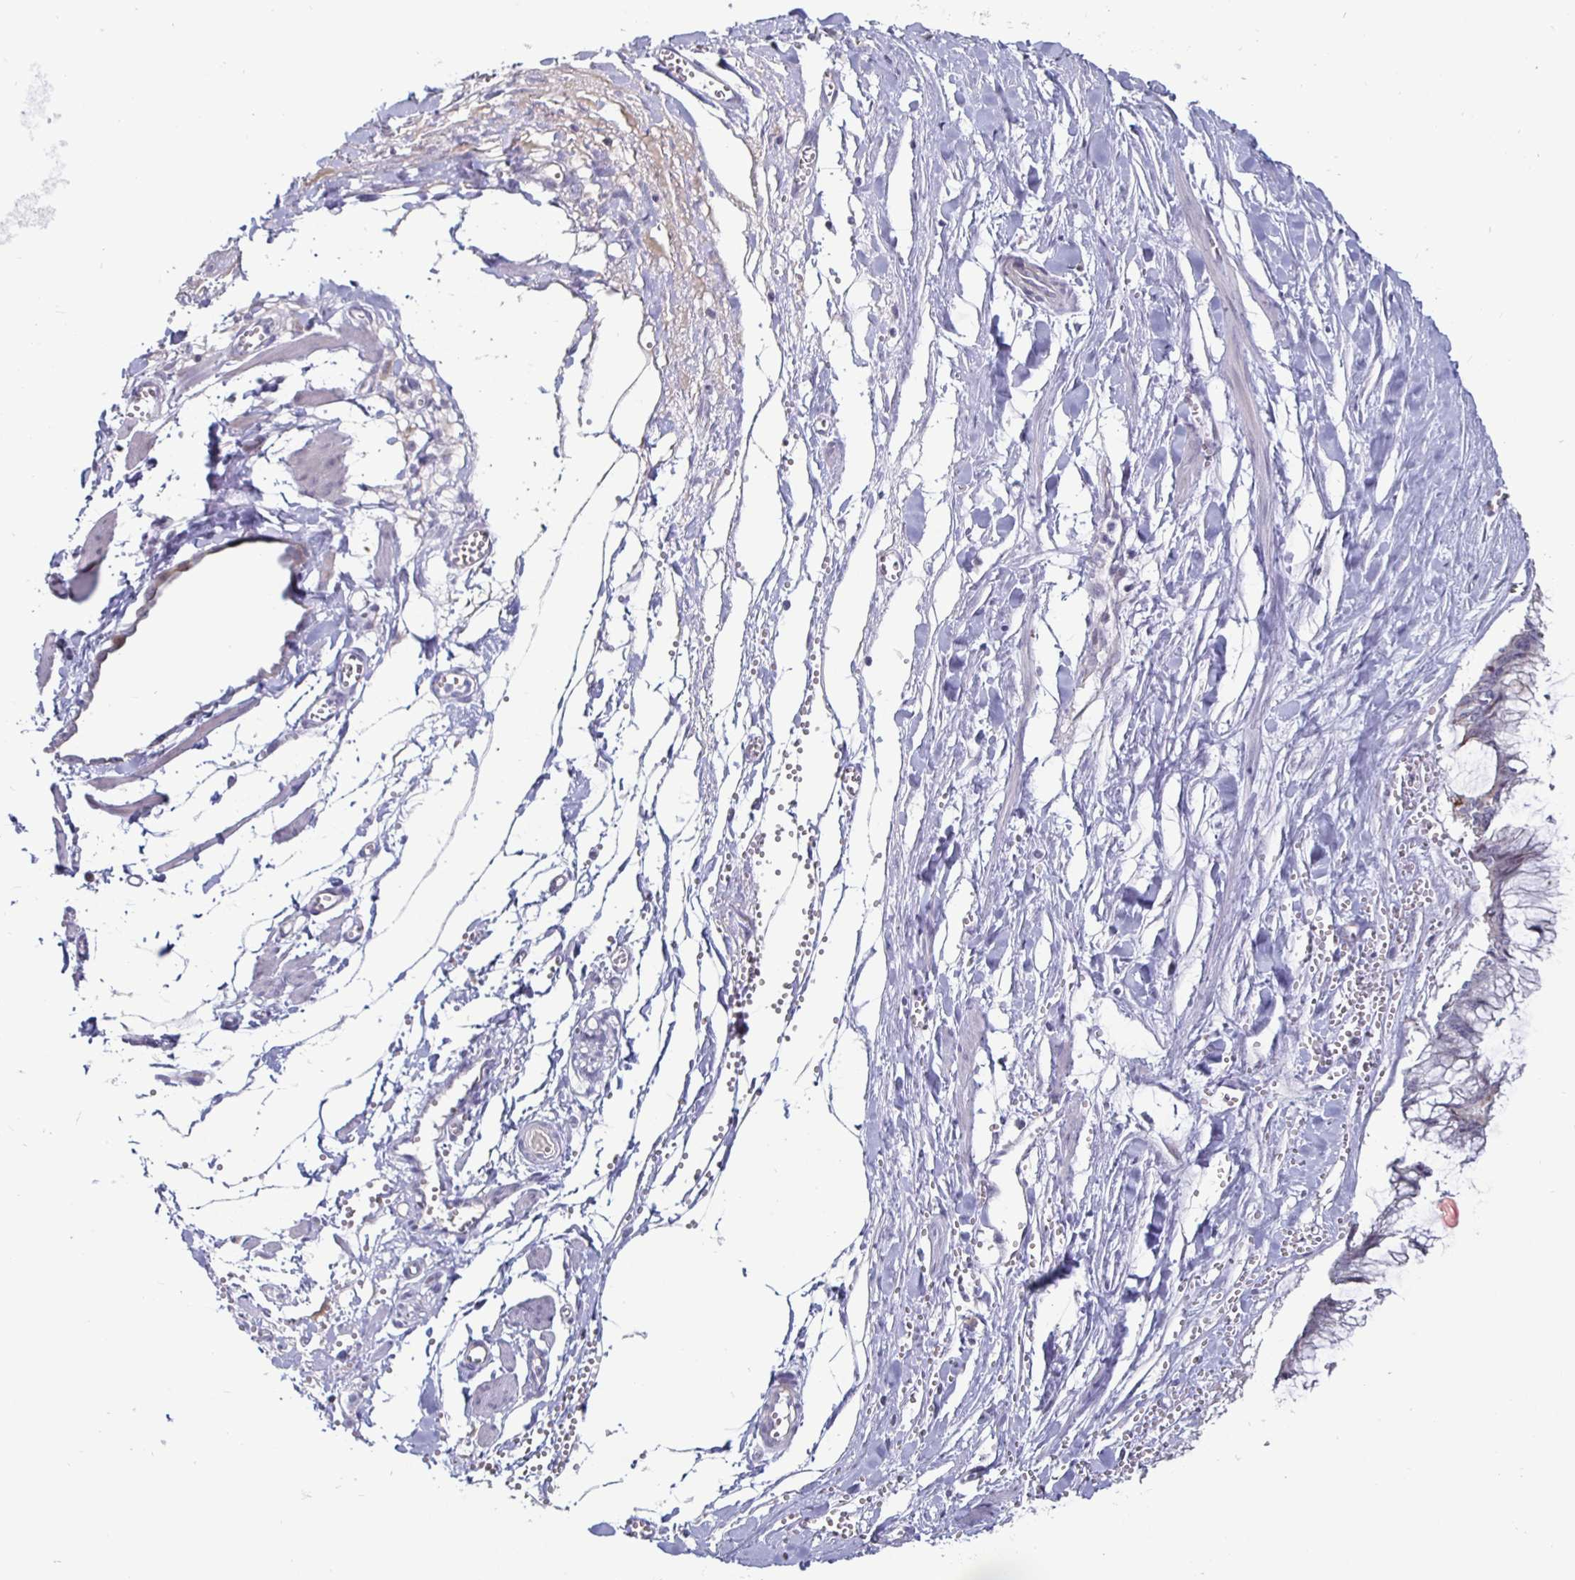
{"staining": {"intensity": "negative", "quantity": "none", "location": "none"}, "tissue": "ovarian cancer", "cell_type": "Tumor cells", "image_type": "cancer", "snomed": [{"axis": "morphology", "description": "Cystadenocarcinoma, mucinous, NOS"}, {"axis": "topography", "description": "Ovary"}], "caption": "DAB immunohistochemical staining of human ovarian mucinous cystadenocarcinoma displays no significant expression in tumor cells. The staining is performed using DAB (3,3'-diaminobenzidine) brown chromogen with nuclei counter-stained in using hematoxylin.", "gene": "OOSP2", "patient": {"sex": "female", "age": 44}}